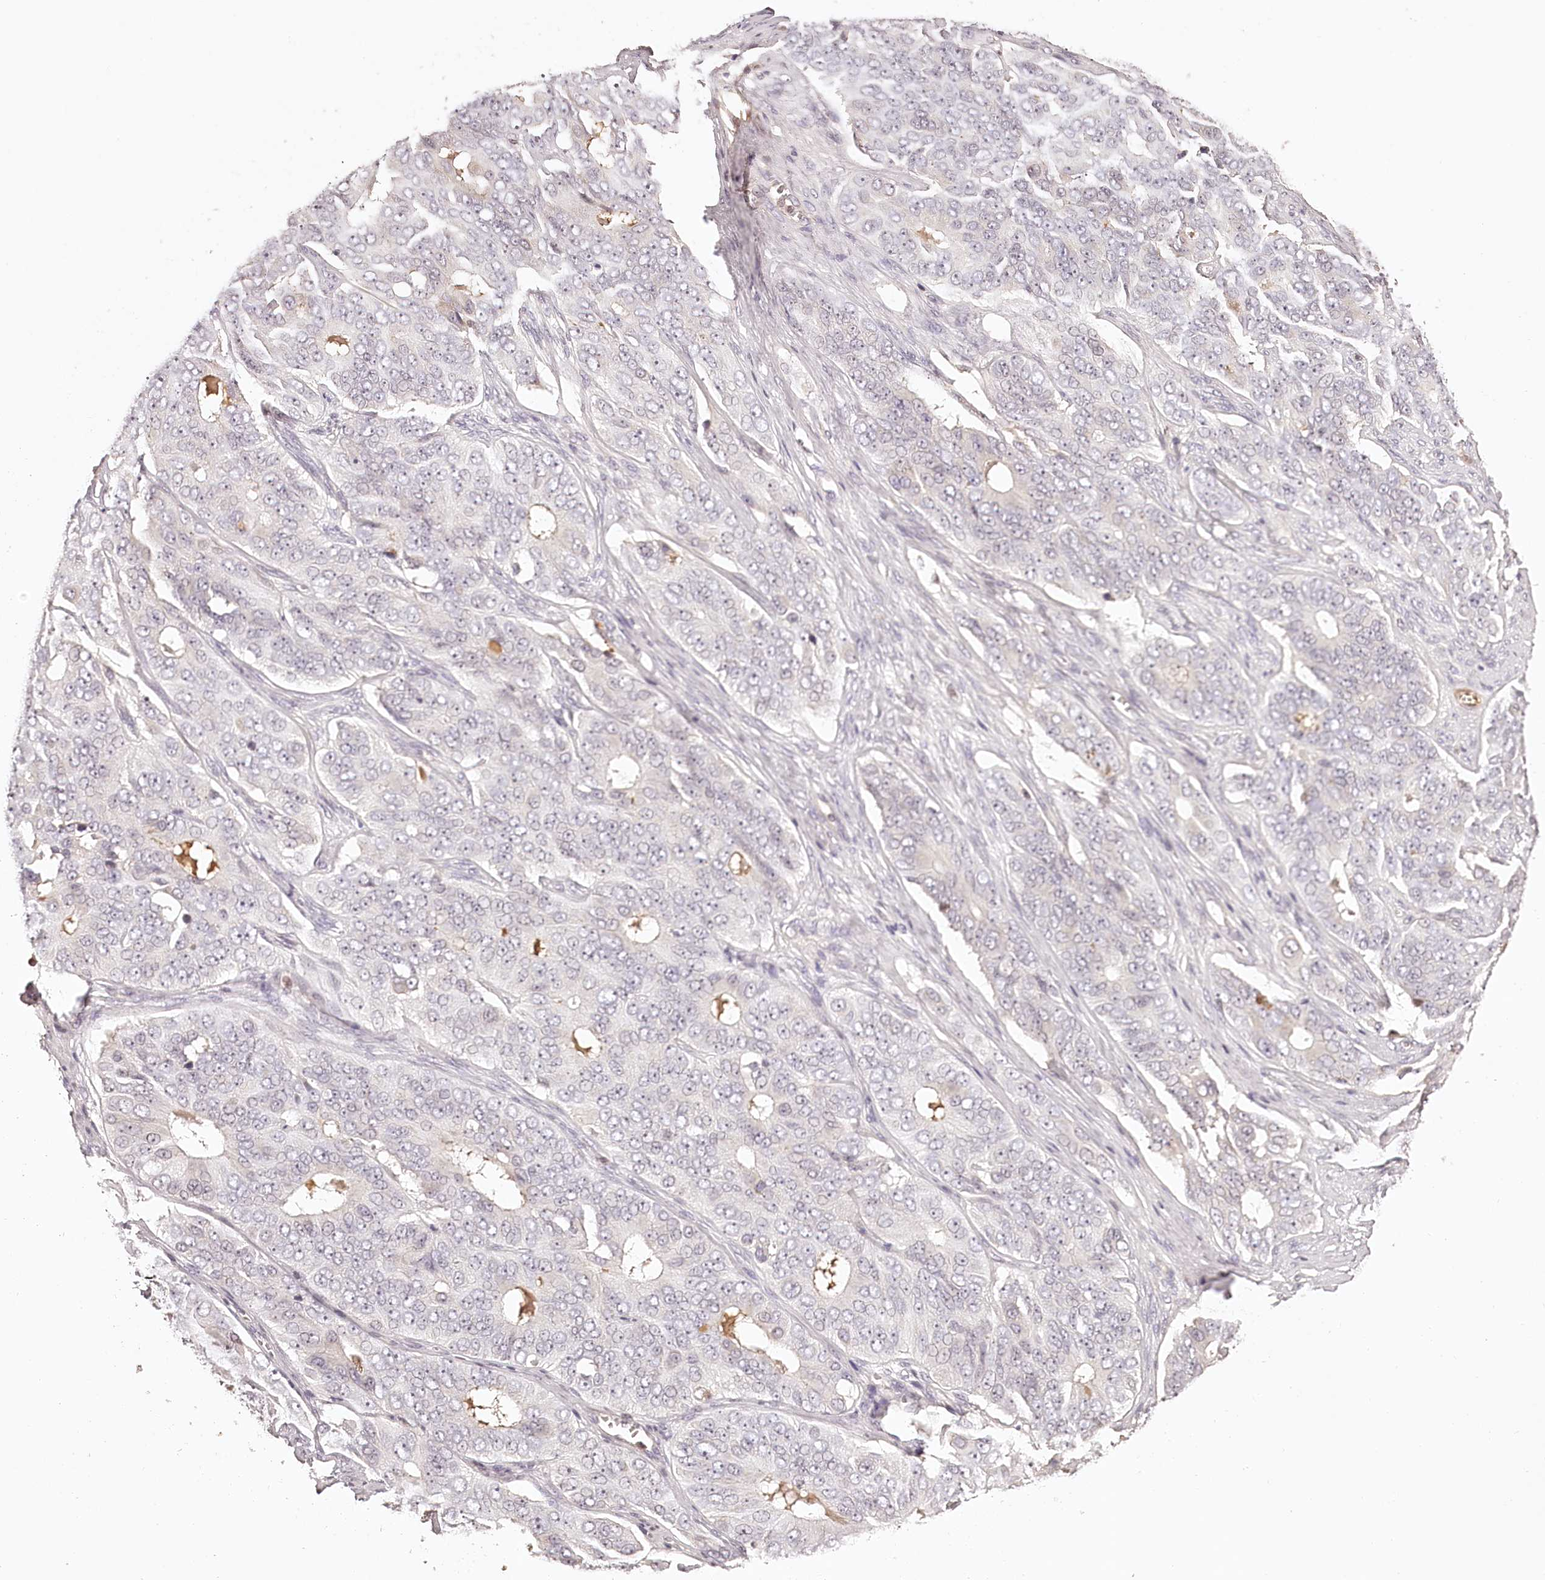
{"staining": {"intensity": "negative", "quantity": "none", "location": "none"}, "tissue": "ovarian cancer", "cell_type": "Tumor cells", "image_type": "cancer", "snomed": [{"axis": "morphology", "description": "Carcinoma, endometroid"}, {"axis": "topography", "description": "Ovary"}], "caption": "Immunohistochemical staining of ovarian endometroid carcinoma reveals no significant expression in tumor cells. (DAB immunohistochemistry, high magnification).", "gene": "SYNGR1", "patient": {"sex": "female", "age": 51}}